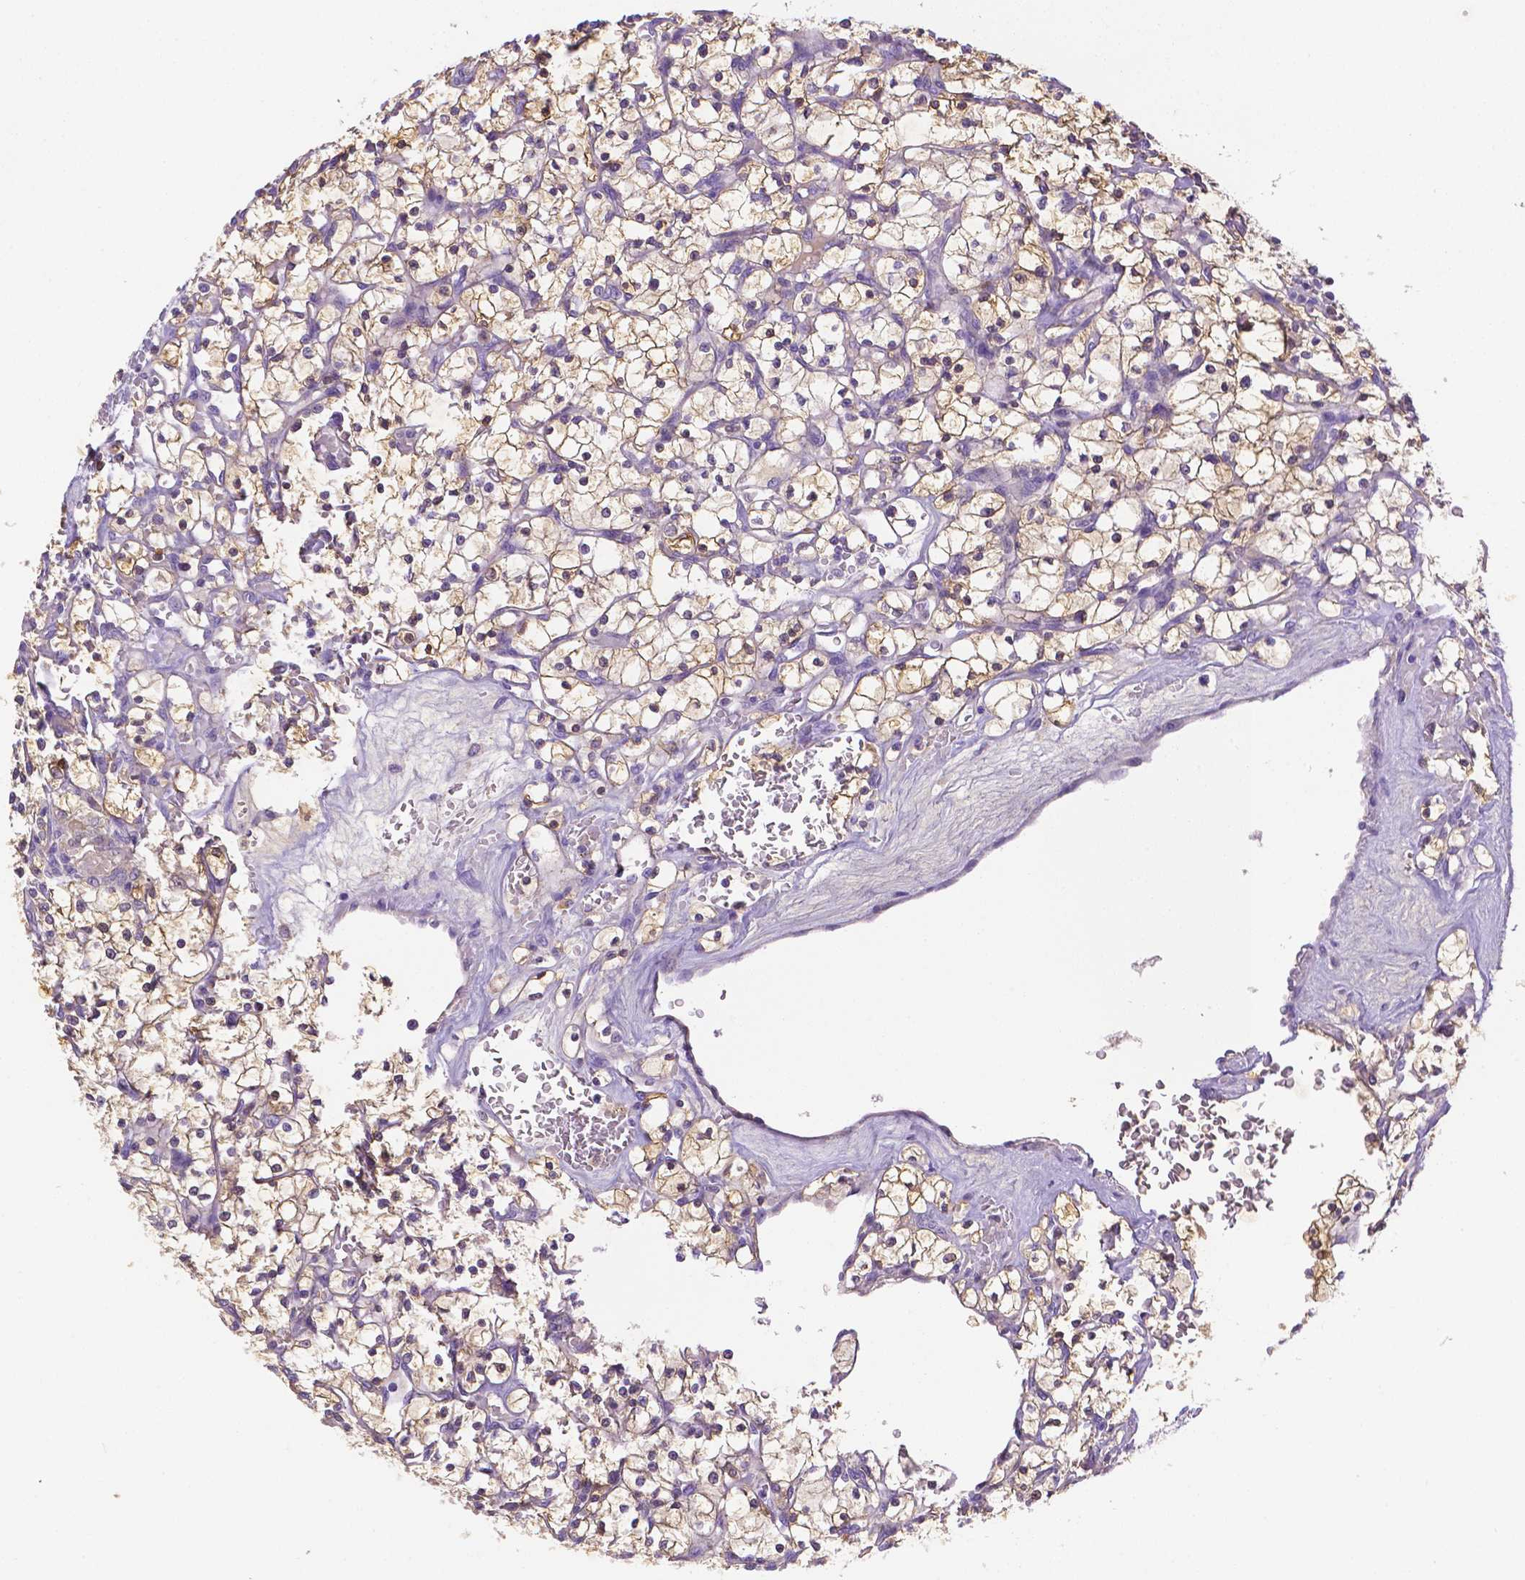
{"staining": {"intensity": "weak", "quantity": ">75%", "location": "cytoplasmic/membranous"}, "tissue": "renal cancer", "cell_type": "Tumor cells", "image_type": "cancer", "snomed": [{"axis": "morphology", "description": "Adenocarcinoma, NOS"}, {"axis": "topography", "description": "Kidney"}], "caption": "Immunohistochemical staining of renal cancer shows low levels of weak cytoplasmic/membranous staining in about >75% of tumor cells.", "gene": "NXPH2", "patient": {"sex": "female", "age": 64}}